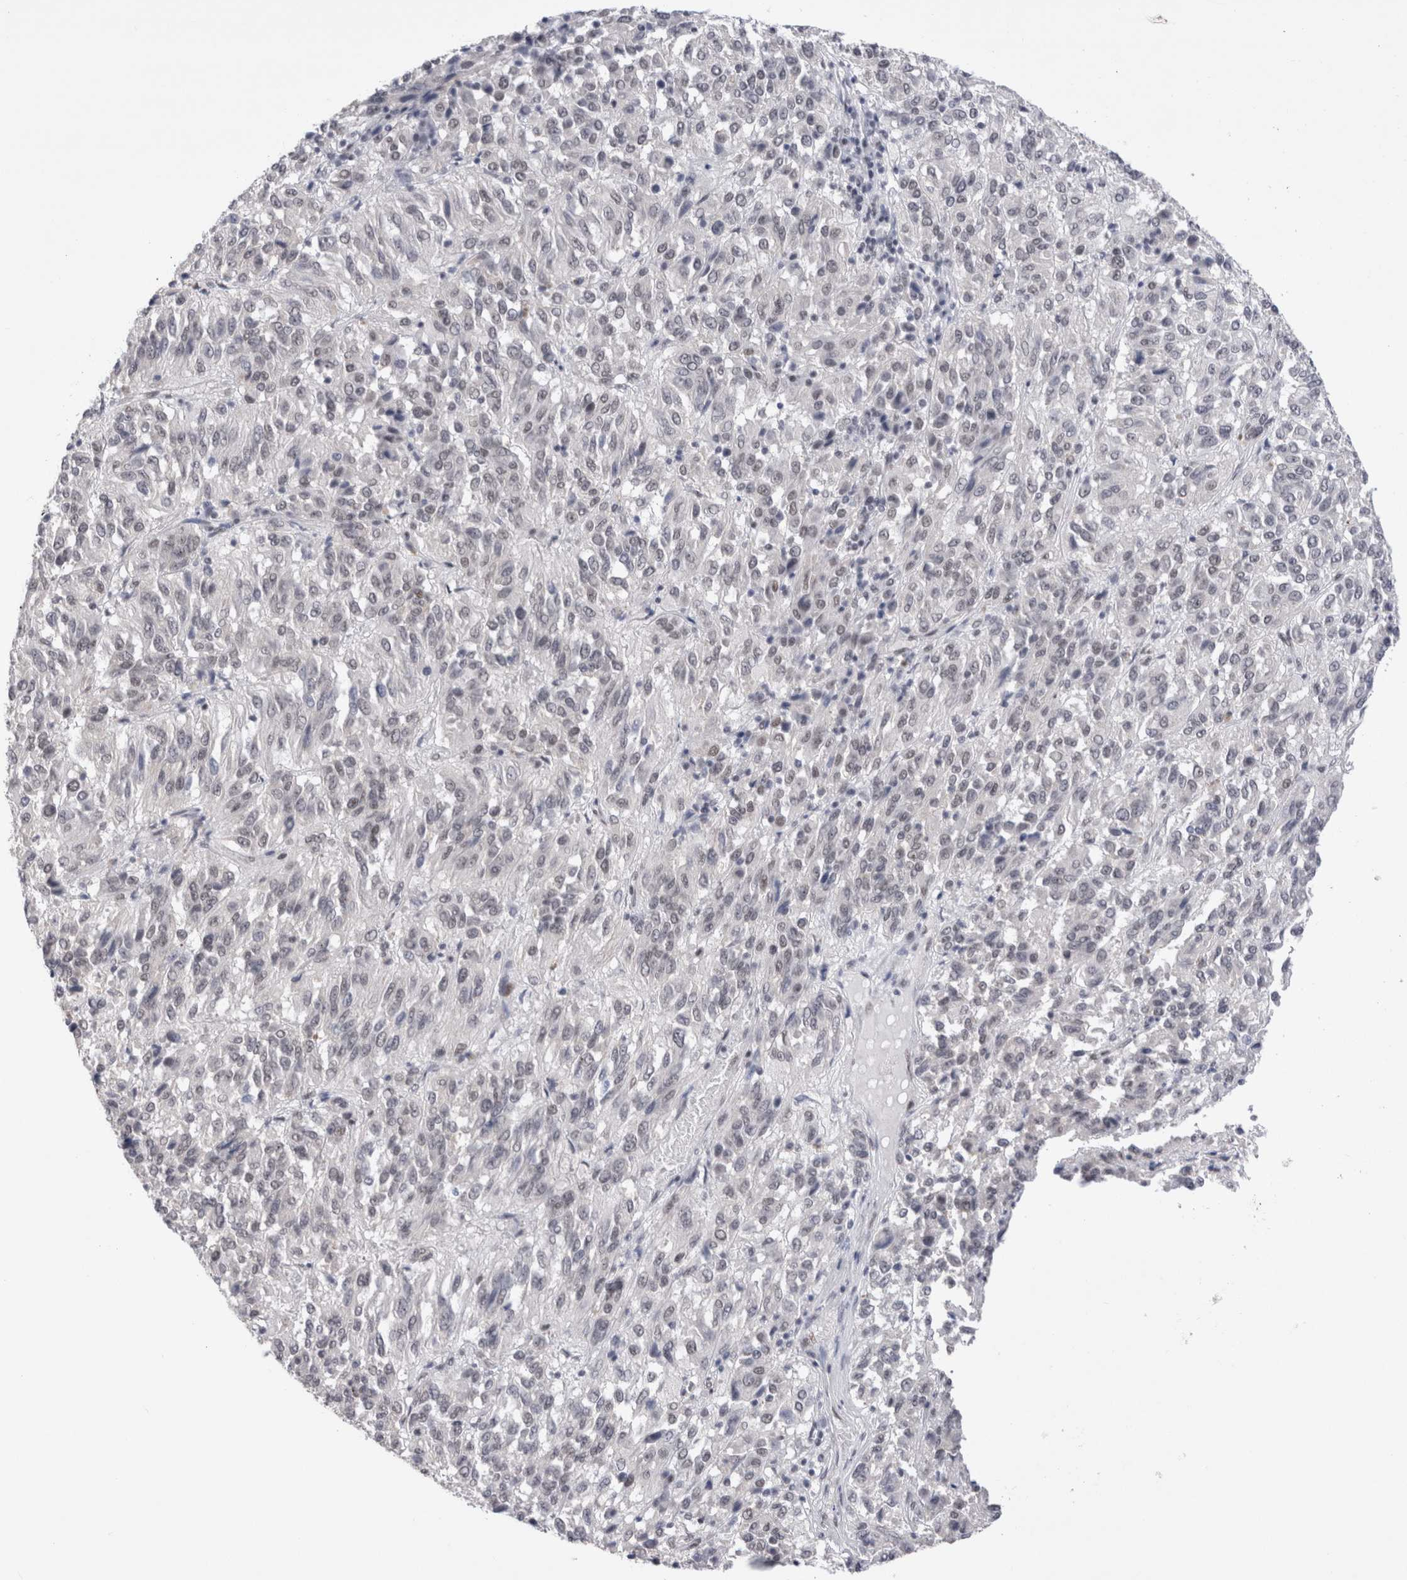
{"staining": {"intensity": "negative", "quantity": "none", "location": "none"}, "tissue": "melanoma", "cell_type": "Tumor cells", "image_type": "cancer", "snomed": [{"axis": "morphology", "description": "Malignant melanoma, Metastatic site"}, {"axis": "topography", "description": "Lung"}], "caption": "Immunohistochemistry of human malignant melanoma (metastatic site) exhibits no positivity in tumor cells.", "gene": "RBM6", "patient": {"sex": "male", "age": 64}}